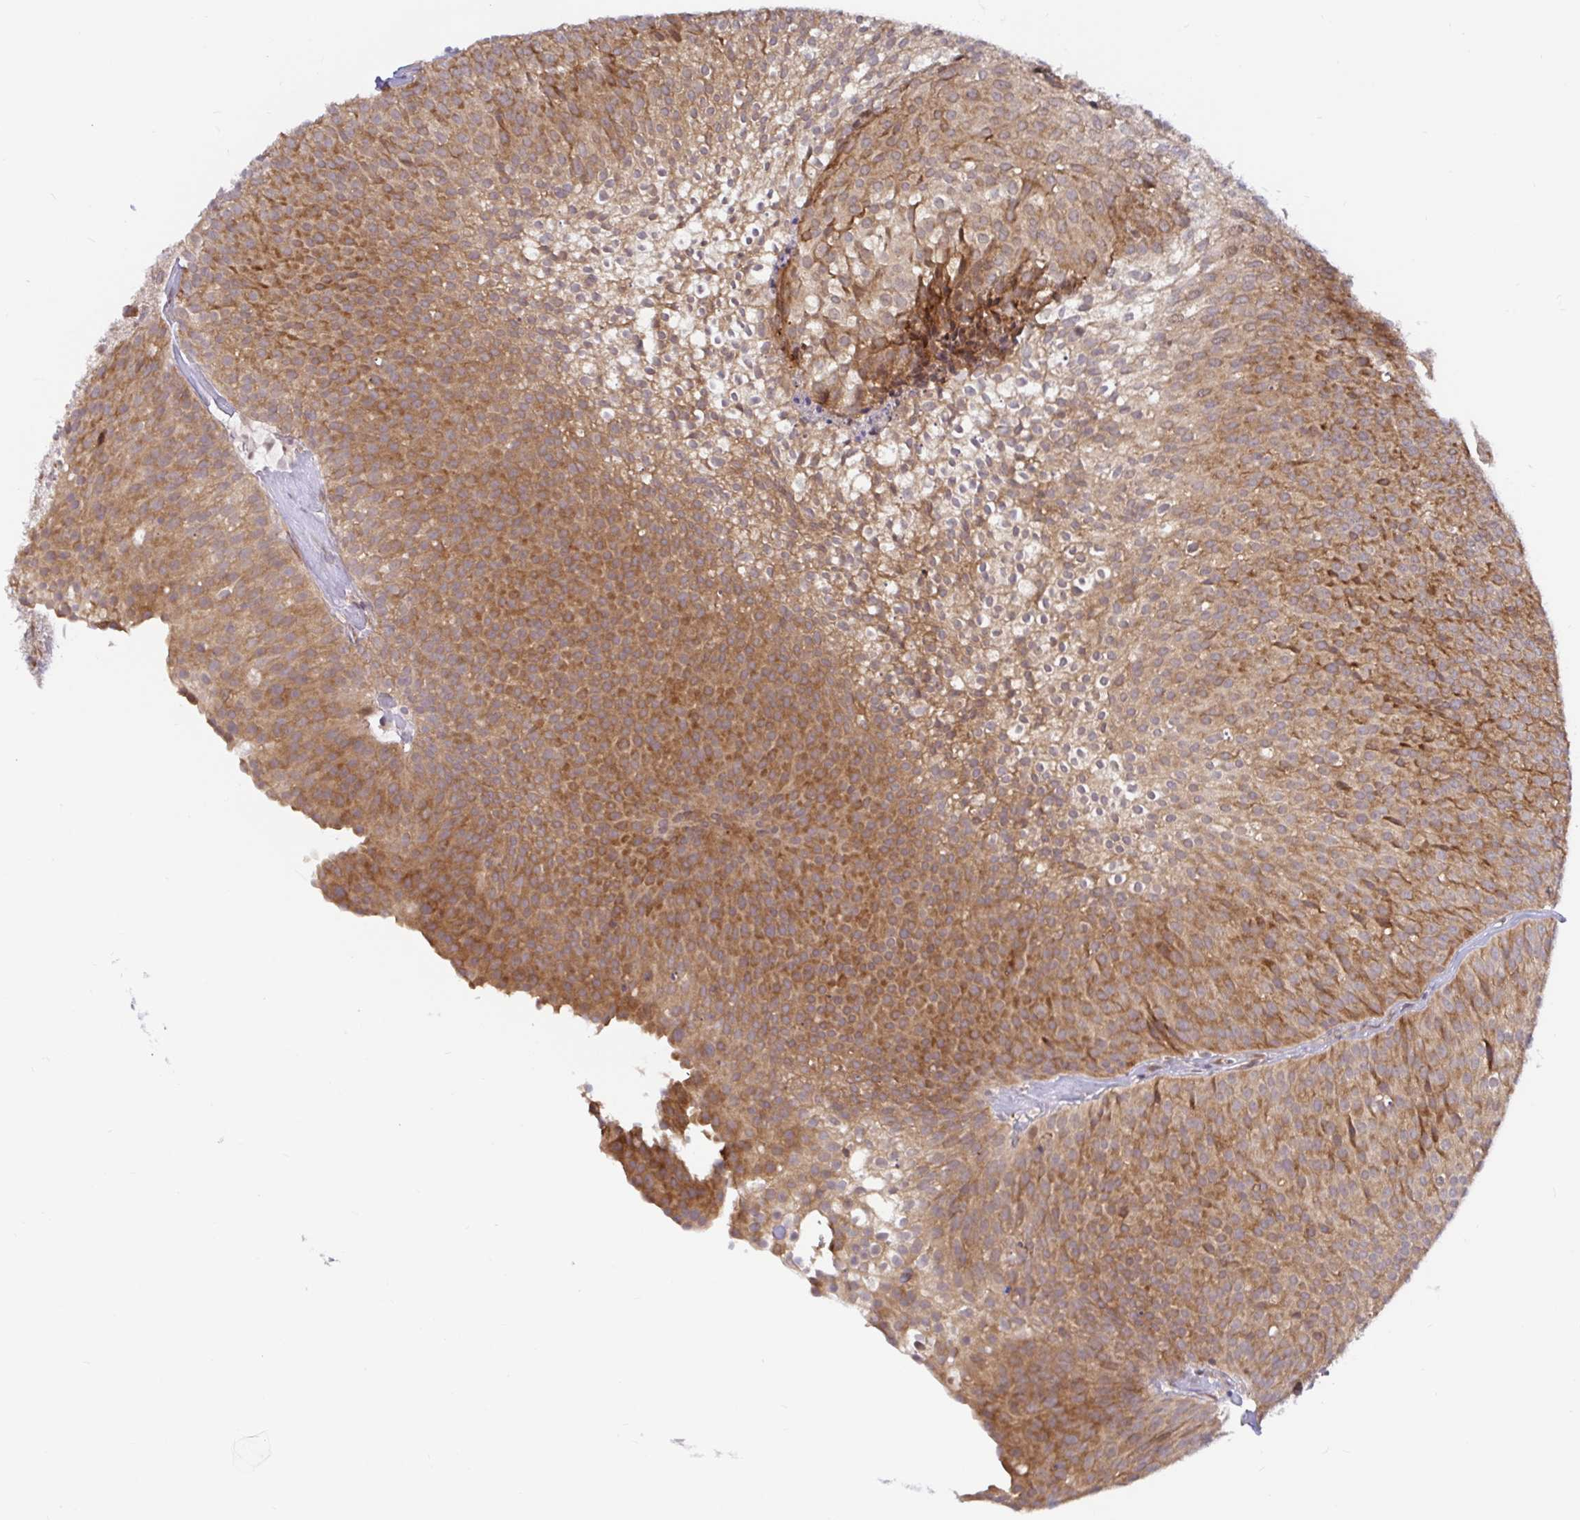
{"staining": {"intensity": "strong", "quantity": ">75%", "location": "cytoplasmic/membranous"}, "tissue": "urothelial cancer", "cell_type": "Tumor cells", "image_type": "cancer", "snomed": [{"axis": "morphology", "description": "Urothelial carcinoma, Low grade"}, {"axis": "topography", "description": "Urinary bladder"}], "caption": "Immunohistochemical staining of human low-grade urothelial carcinoma exhibits high levels of strong cytoplasmic/membranous protein staining in about >75% of tumor cells.", "gene": "LARP1", "patient": {"sex": "male", "age": 91}}